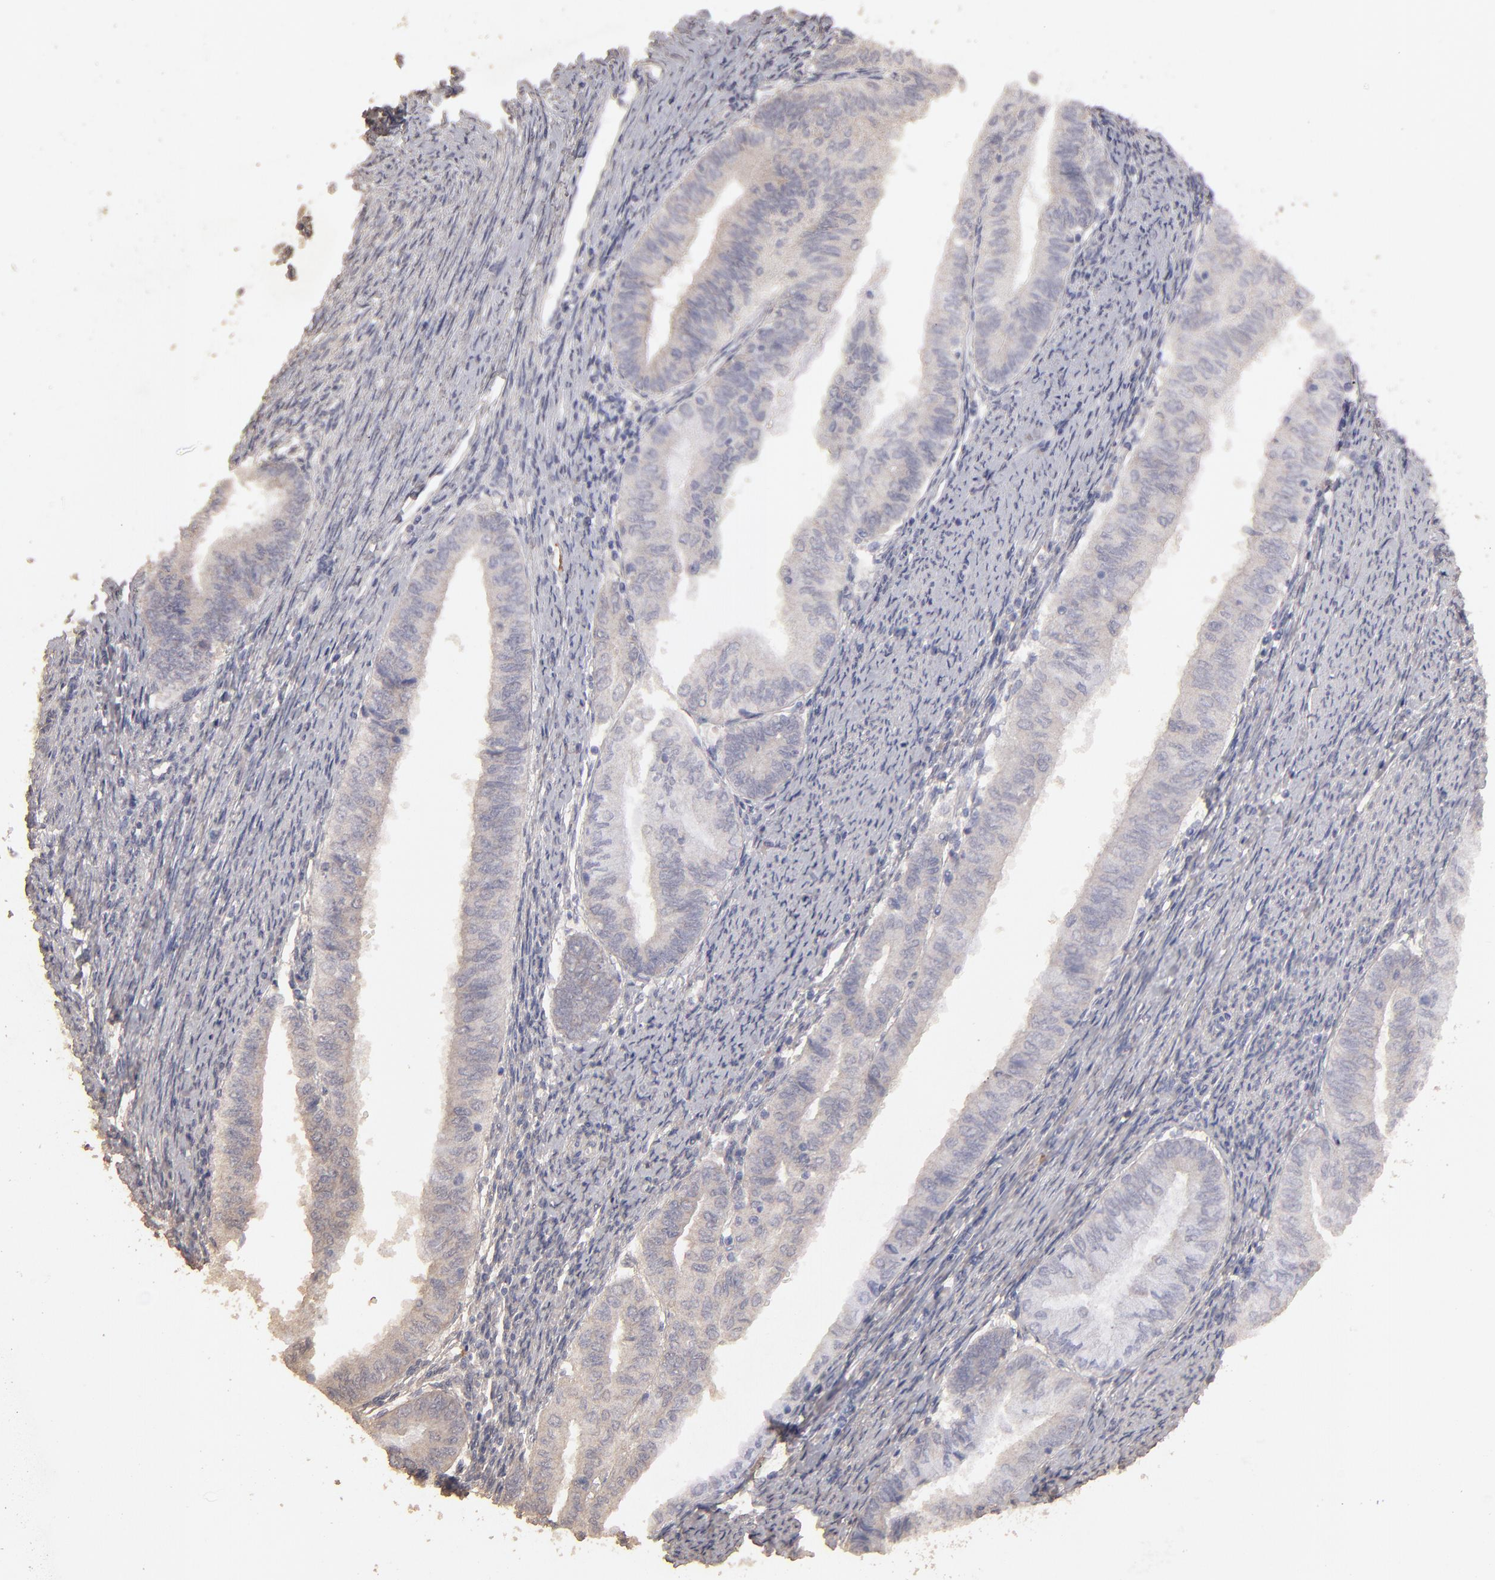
{"staining": {"intensity": "weak", "quantity": "25%-75%", "location": "cytoplasmic/membranous"}, "tissue": "endometrial cancer", "cell_type": "Tumor cells", "image_type": "cancer", "snomed": [{"axis": "morphology", "description": "Adenocarcinoma, NOS"}, {"axis": "topography", "description": "Endometrium"}], "caption": "Immunohistochemistry (IHC) staining of endometrial cancer, which displays low levels of weak cytoplasmic/membranous staining in about 25%-75% of tumor cells indicating weak cytoplasmic/membranous protein positivity. The staining was performed using DAB (3,3'-diaminobenzidine) (brown) for protein detection and nuclei were counterstained in hematoxylin (blue).", "gene": "OPHN1", "patient": {"sex": "female", "age": 66}}